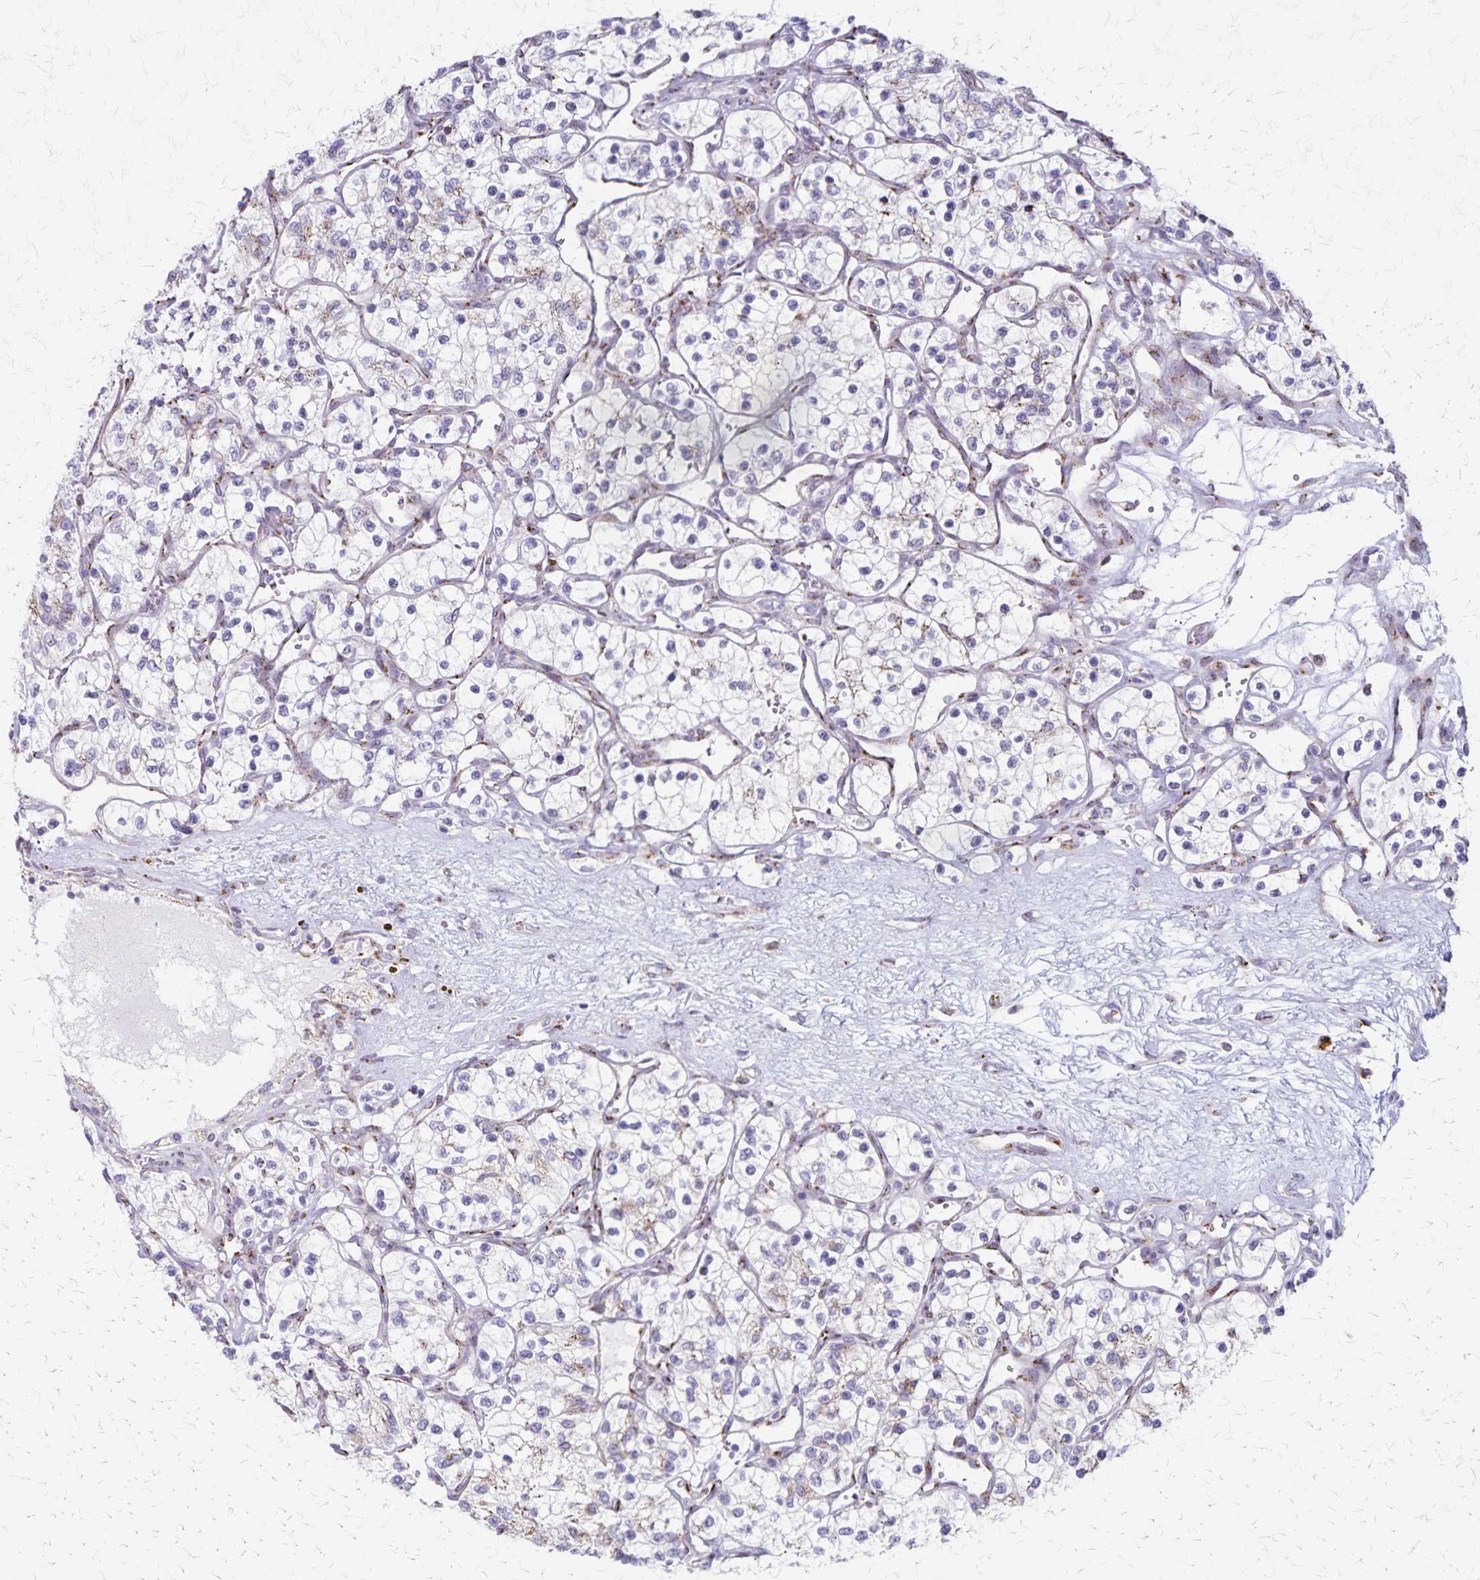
{"staining": {"intensity": "negative", "quantity": "none", "location": "none"}, "tissue": "renal cancer", "cell_type": "Tumor cells", "image_type": "cancer", "snomed": [{"axis": "morphology", "description": "Adenocarcinoma, NOS"}, {"axis": "topography", "description": "Kidney"}], "caption": "Photomicrograph shows no significant protein expression in tumor cells of renal cancer.", "gene": "MCFD2", "patient": {"sex": "female", "age": 69}}